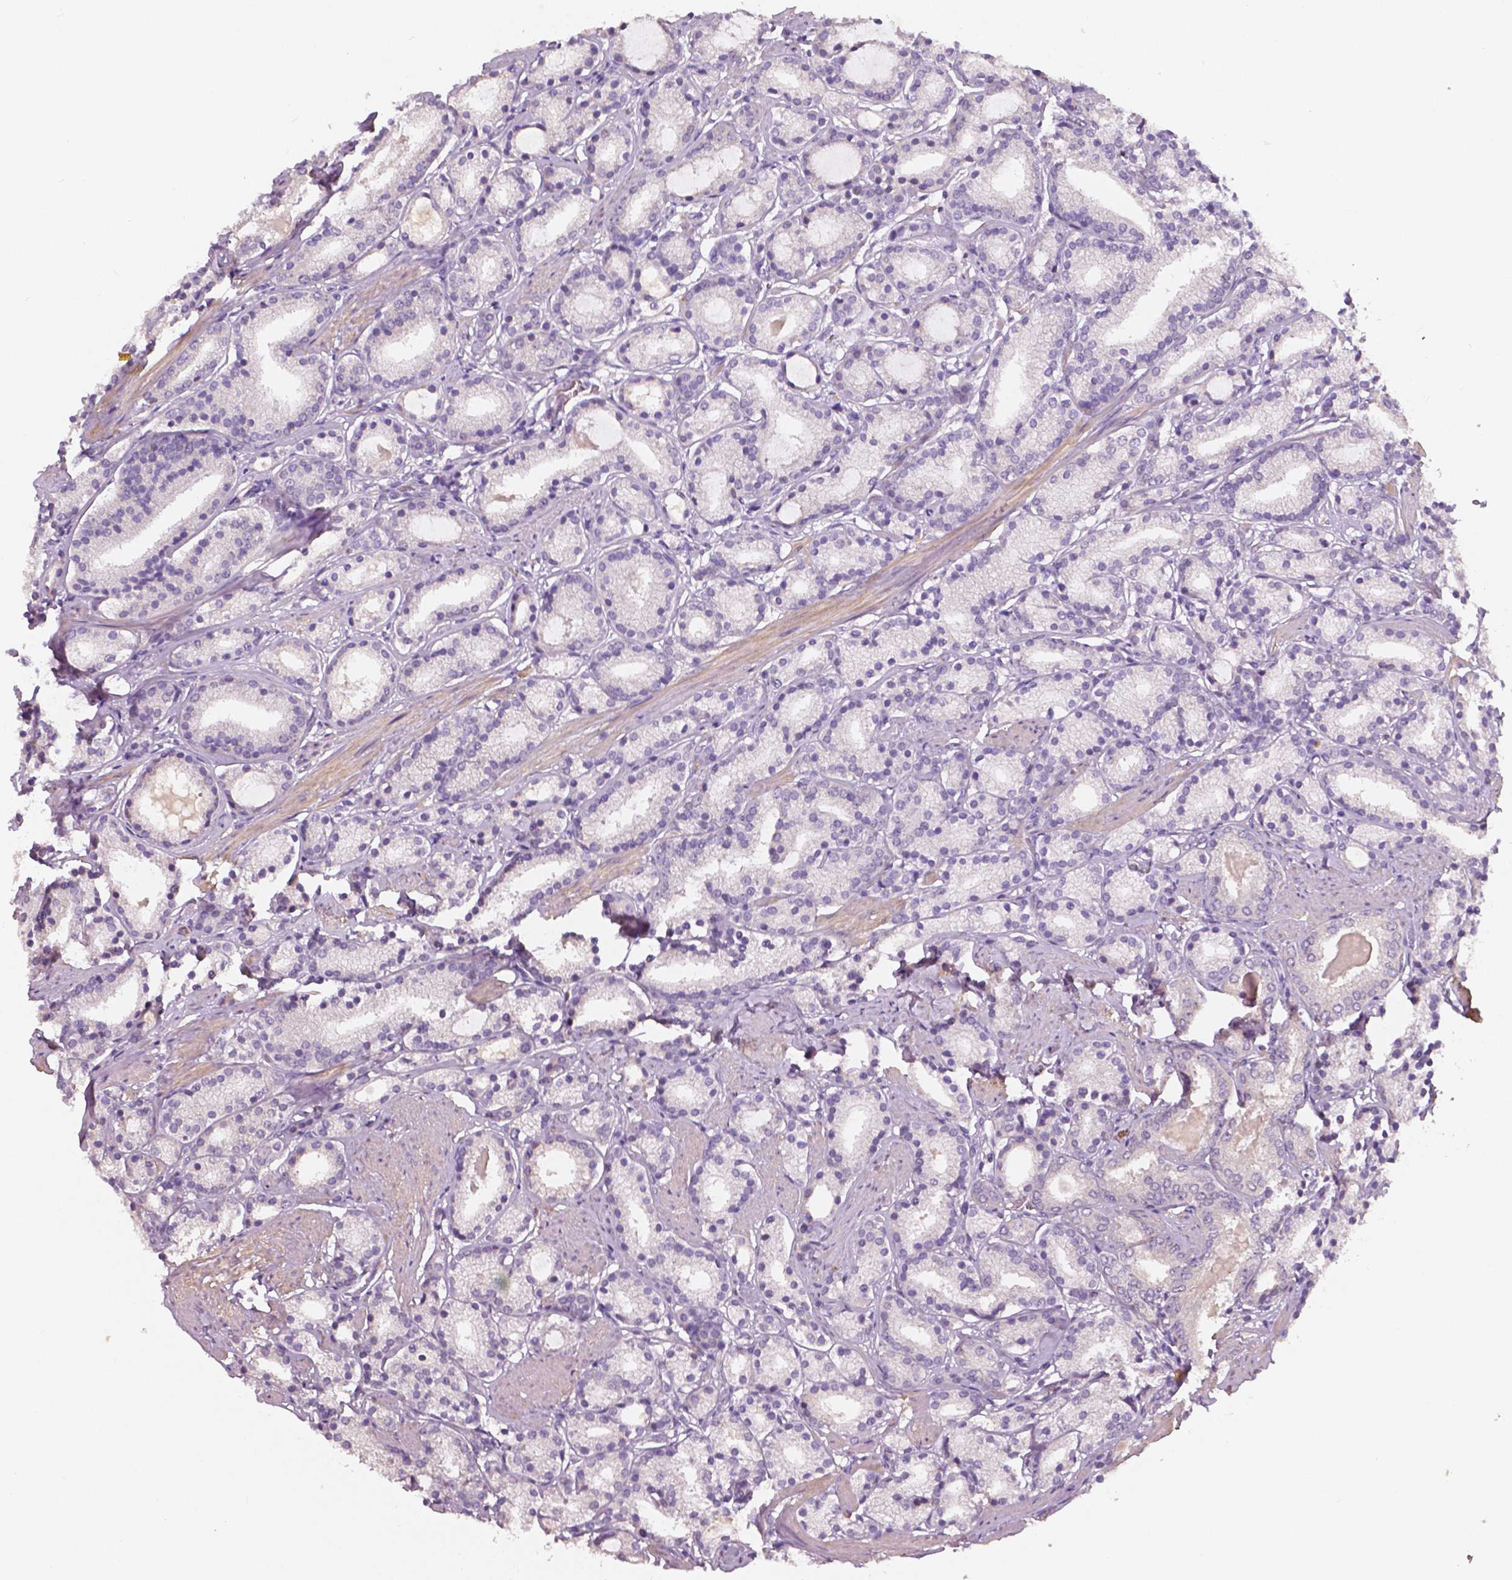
{"staining": {"intensity": "negative", "quantity": "none", "location": "none"}, "tissue": "prostate cancer", "cell_type": "Tumor cells", "image_type": "cancer", "snomed": [{"axis": "morphology", "description": "Adenocarcinoma, High grade"}, {"axis": "topography", "description": "Prostate"}], "caption": "This is a photomicrograph of IHC staining of prostate adenocarcinoma (high-grade), which shows no expression in tumor cells.", "gene": "LSM14B", "patient": {"sex": "male", "age": 63}}